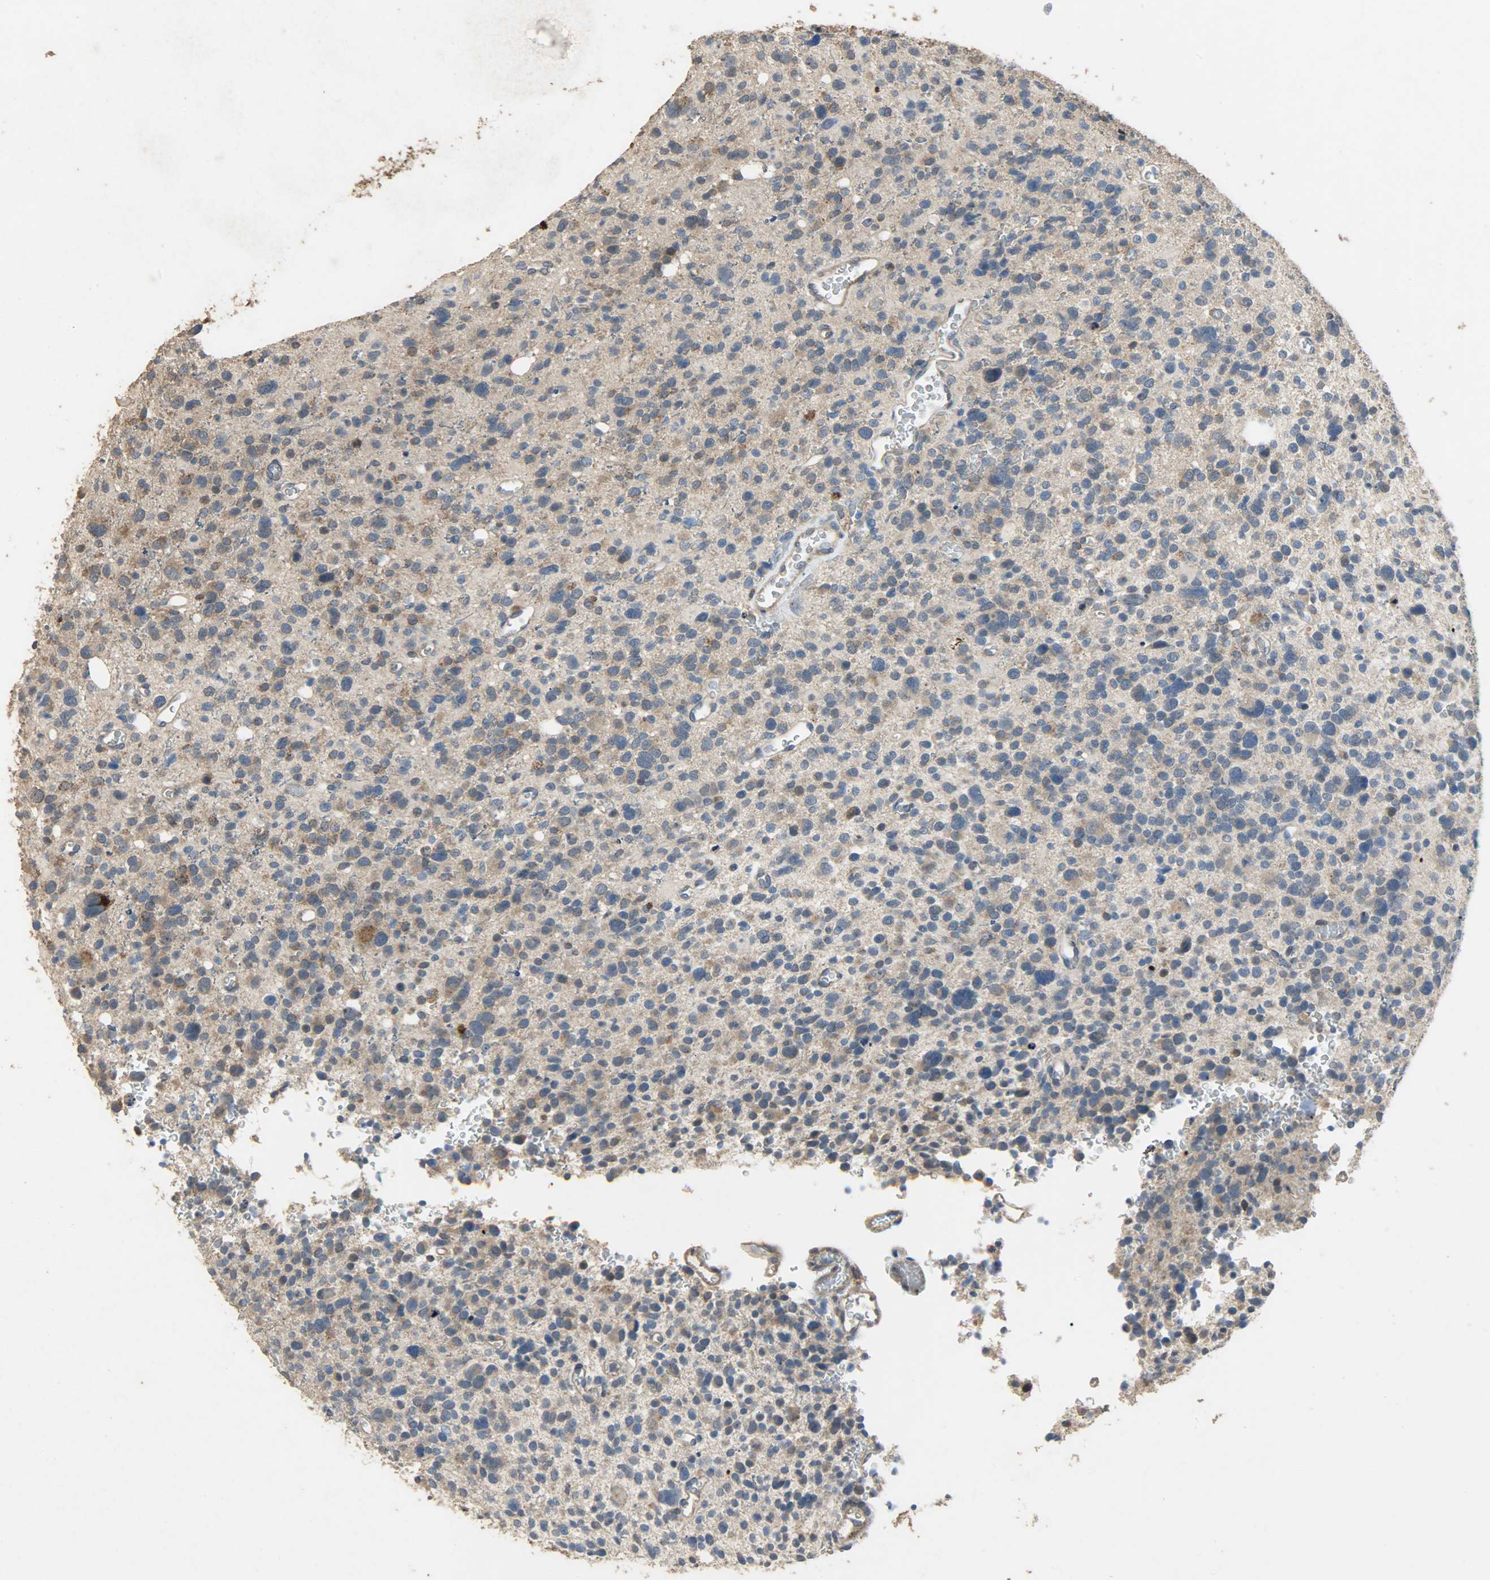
{"staining": {"intensity": "moderate", "quantity": ">75%", "location": "cytoplasmic/membranous"}, "tissue": "glioma", "cell_type": "Tumor cells", "image_type": "cancer", "snomed": [{"axis": "morphology", "description": "Glioma, malignant, High grade"}, {"axis": "topography", "description": "Brain"}], "caption": "Malignant glioma (high-grade) tissue displays moderate cytoplasmic/membranous positivity in approximately >75% of tumor cells, visualized by immunohistochemistry. (Stains: DAB (3,3'-diaminobenzidine) in brown, nuclei in blue, Microscopy: brightfield microscopy at high magnification).", "gene": "CDKN2C", "patient": {"sex": "male", "age": 48}}